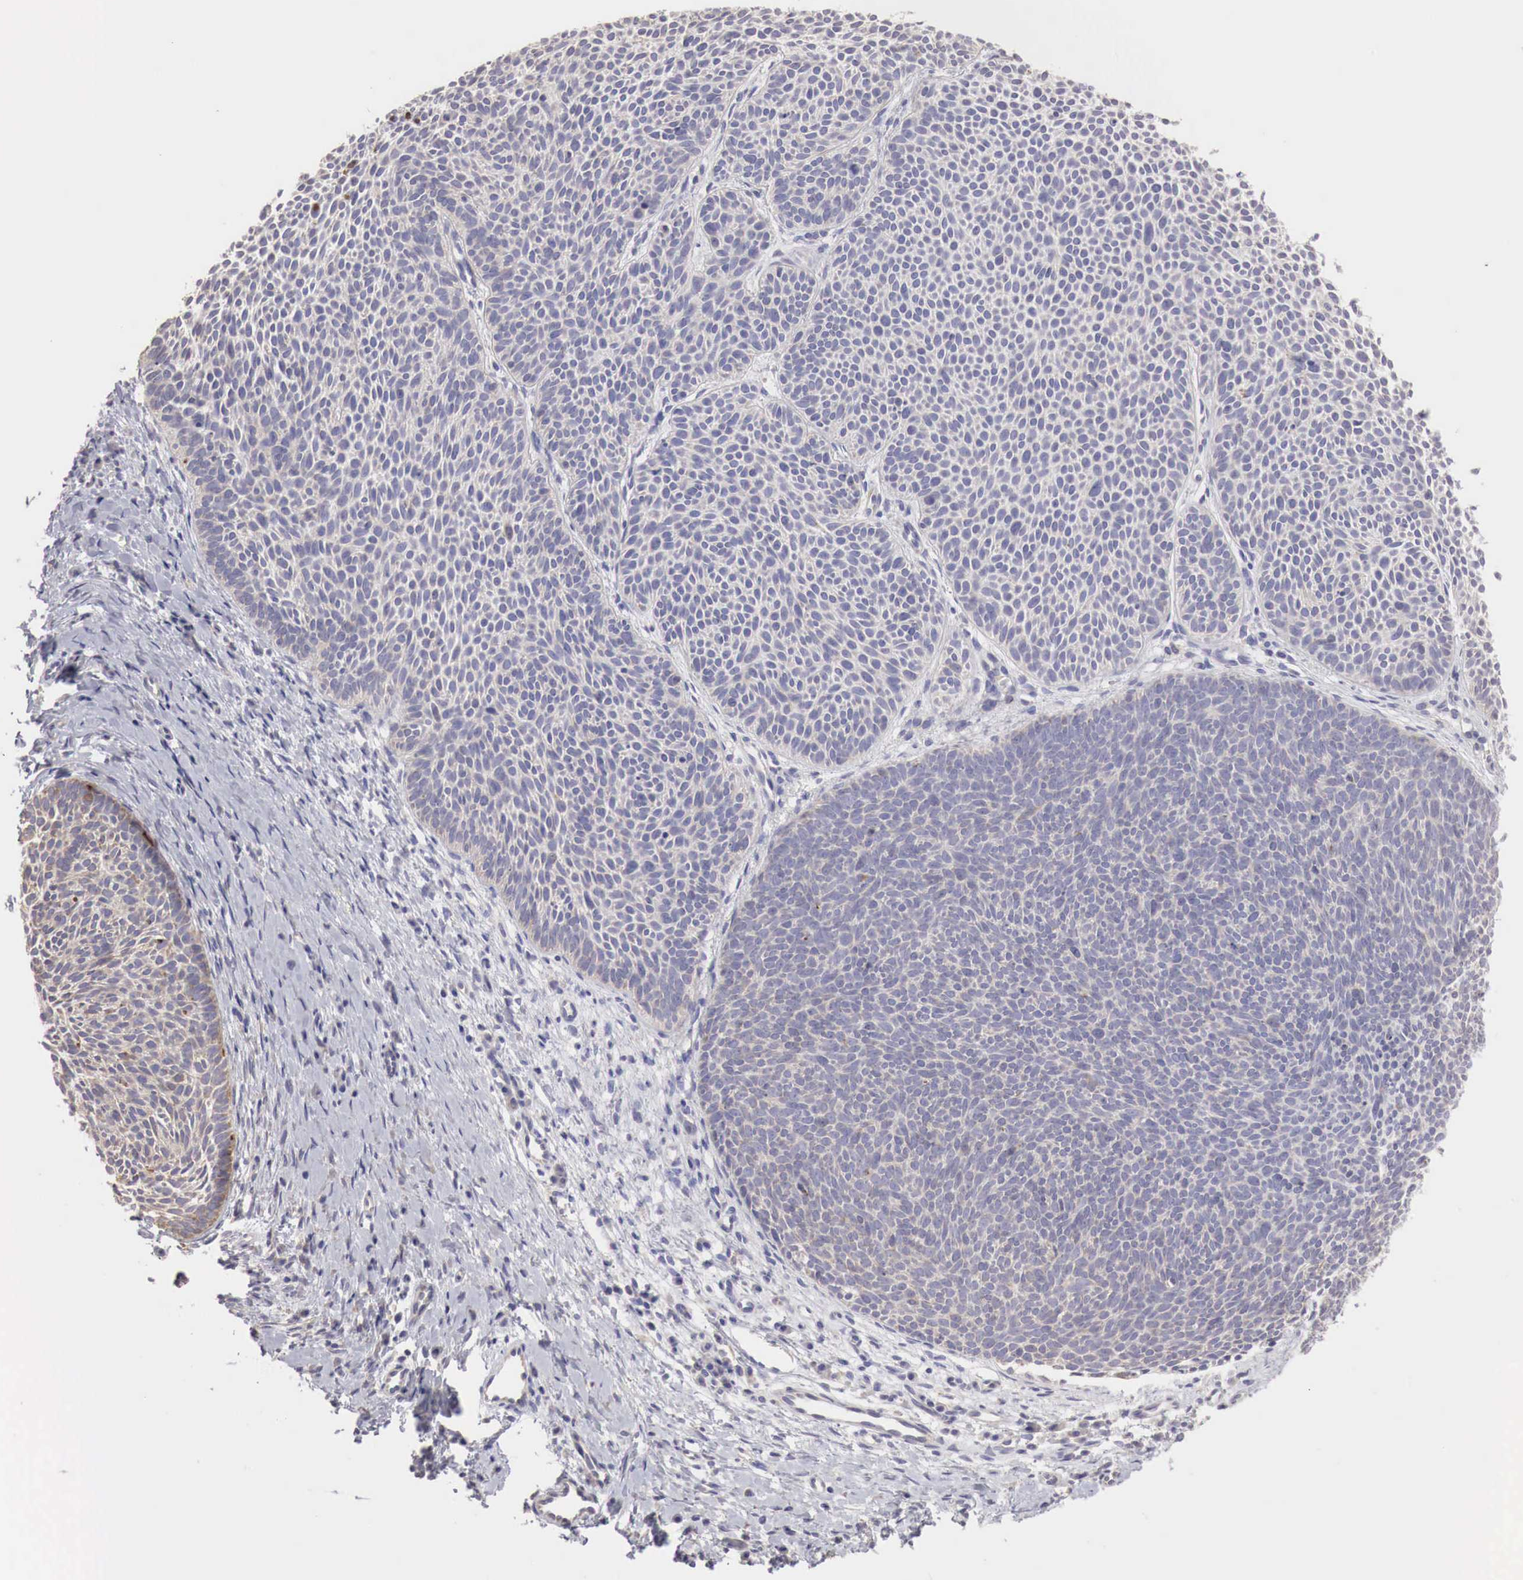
{"staining": {"intensity": "weak", "quantity": "<25%", "location": "cytoplasmic/membranous"}, "tissue": "skin cancer", "cell_type": "Tumor cells", "image_type": "cancer", "snomed": [{"axis": "morphology", "description": "Basal cell carcinoma"}, {"axis": "topography", "description": "Skin"}], "caption": "High power microscopy photomicrograph of an immunohistochemistry (IHC) micrograph of skin cancer (basal cell carcinoma), revealing no significant positivity in tumor cells. The staining was performed using DAB (3,3'-diaminobenzidine) to visualize the protein expression in brown, while the nuclei were stained in blue with hematoxylin (Magnification: 20x).", "gene": "NSDHL", "patient": {"sex": "male", "age": 84}}